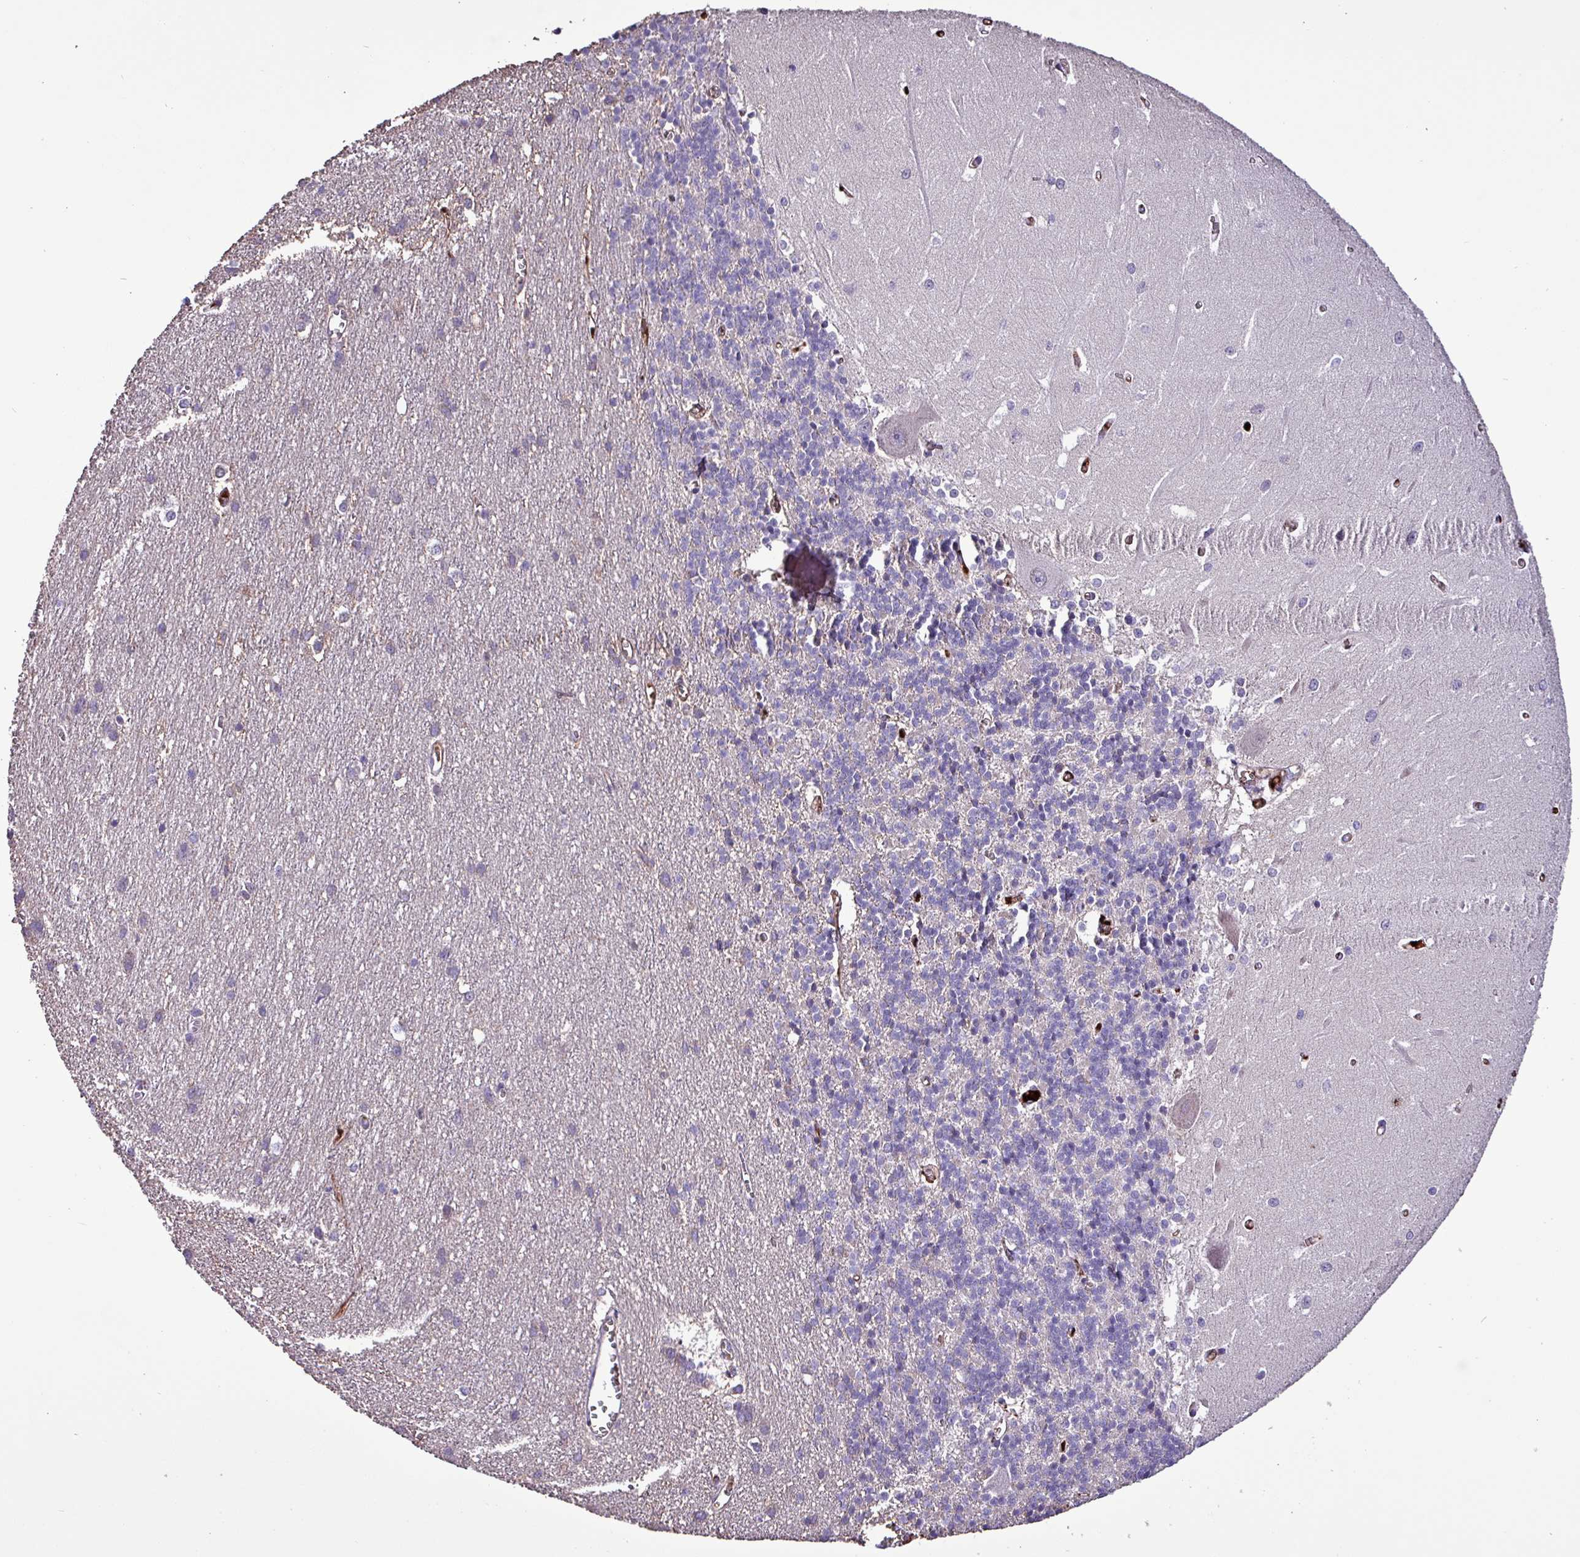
{"staining": {"intensity": "negative", "quantity": "none", "location": "none"}, "tissue": "cerebellum", "cell_type": "Cells in granular layer", "image_type": "normal", "snomed": [{"axis": "morphology", "description": "Normal tissue, NOS"}, {"axis": "topography", "description": "Cerebellum"}], "caption": "Micrograph shows no protein expression in cells in granular layer of benign cerebellum.", "gene": "HPR", "patient": {"sex": "male", "age": 37}}